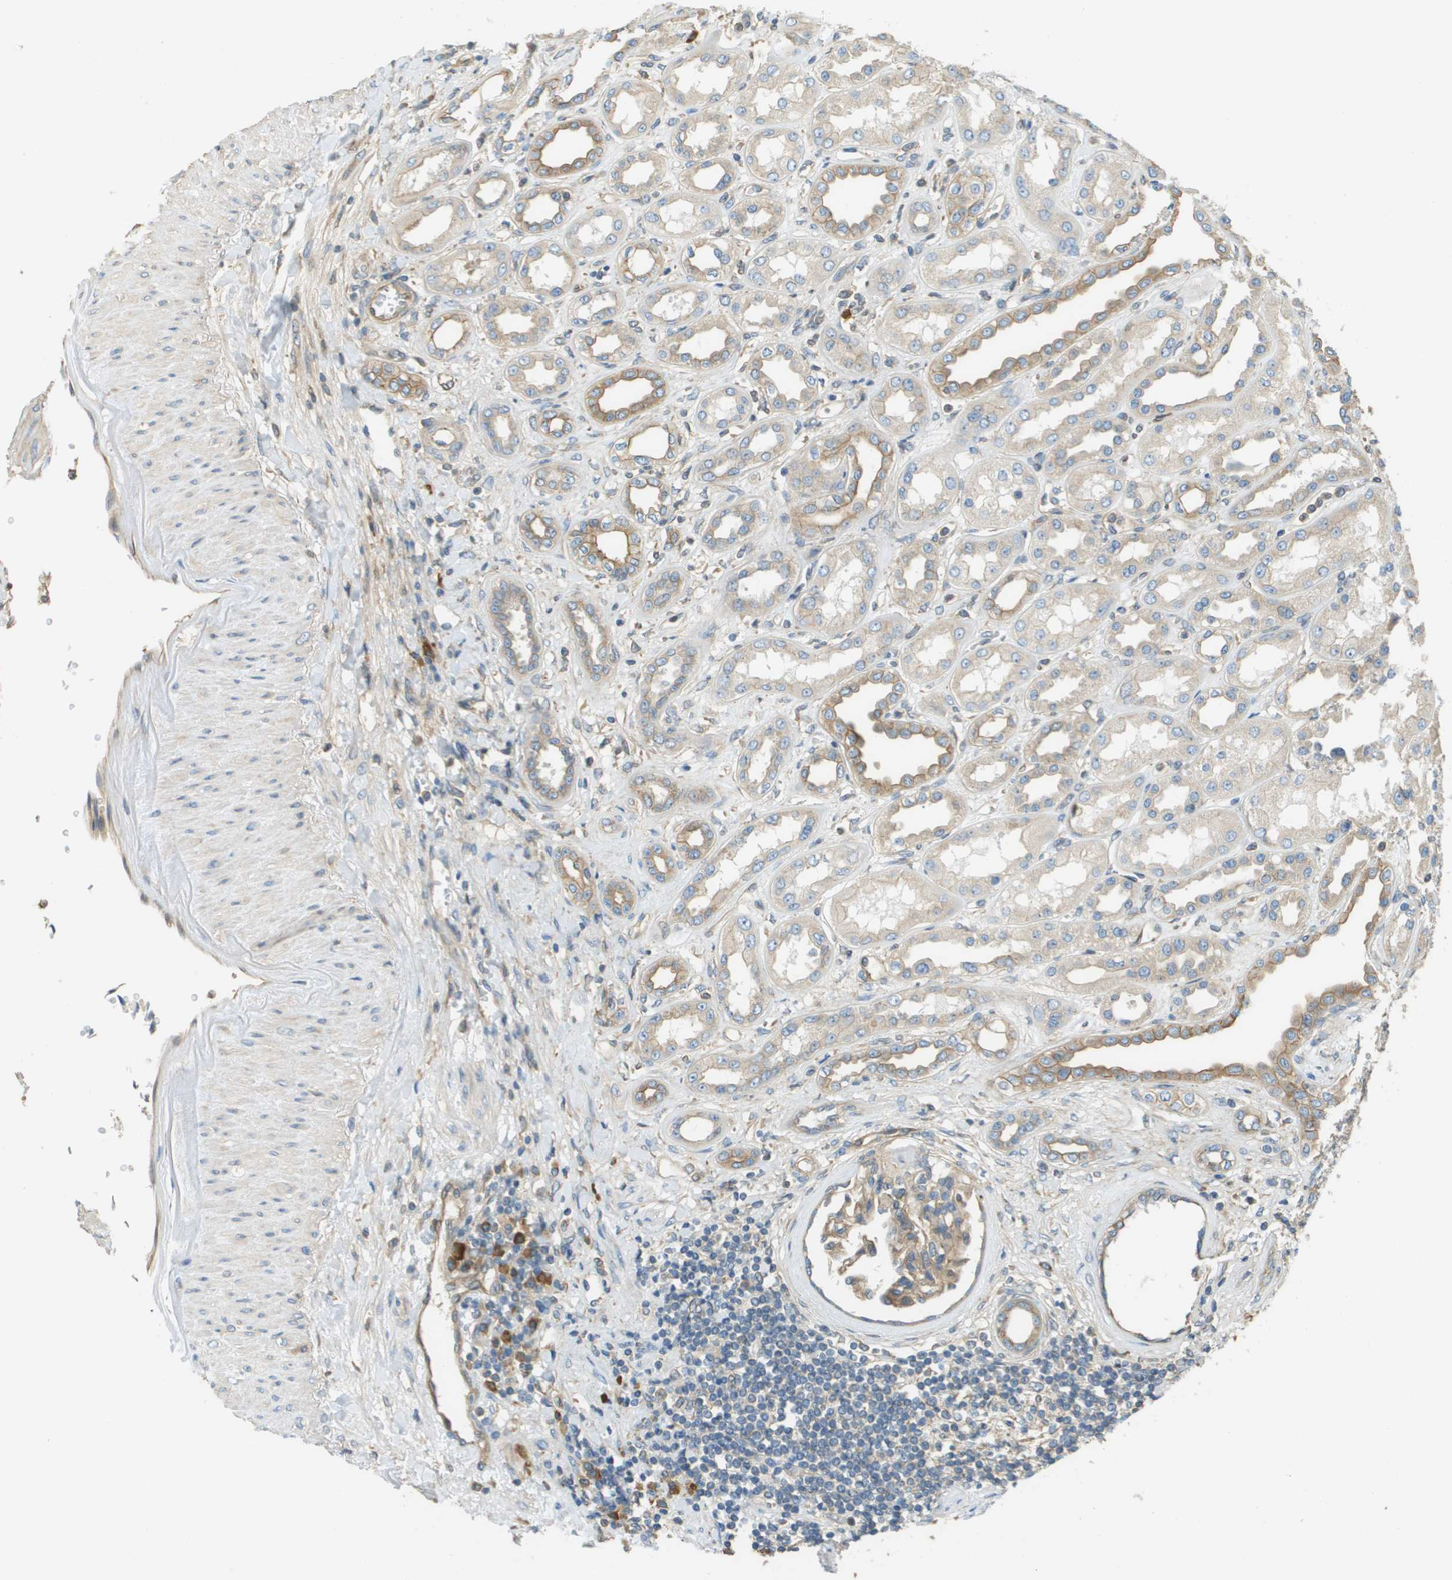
{"staining": {"intensity": "moderate", "quantity": ">75%", "location": "cytoplasmic/membranous"}, "tissue": "kidney", "cell_type": "Cells in glomeruli", "image_type": "normal", "snomed": [{"axis": "morphology", "description": "Normal tissue, NOS"}, {"axis": "topography", "description": "Kidney"}], "caption": "Moderate cytoplasmic/membranous staining is identified in approximately >75% of cells in glomeruli in normal kidney.", "gene": "DNAJB11", "patient": {"sex": "male", "age": 59}}